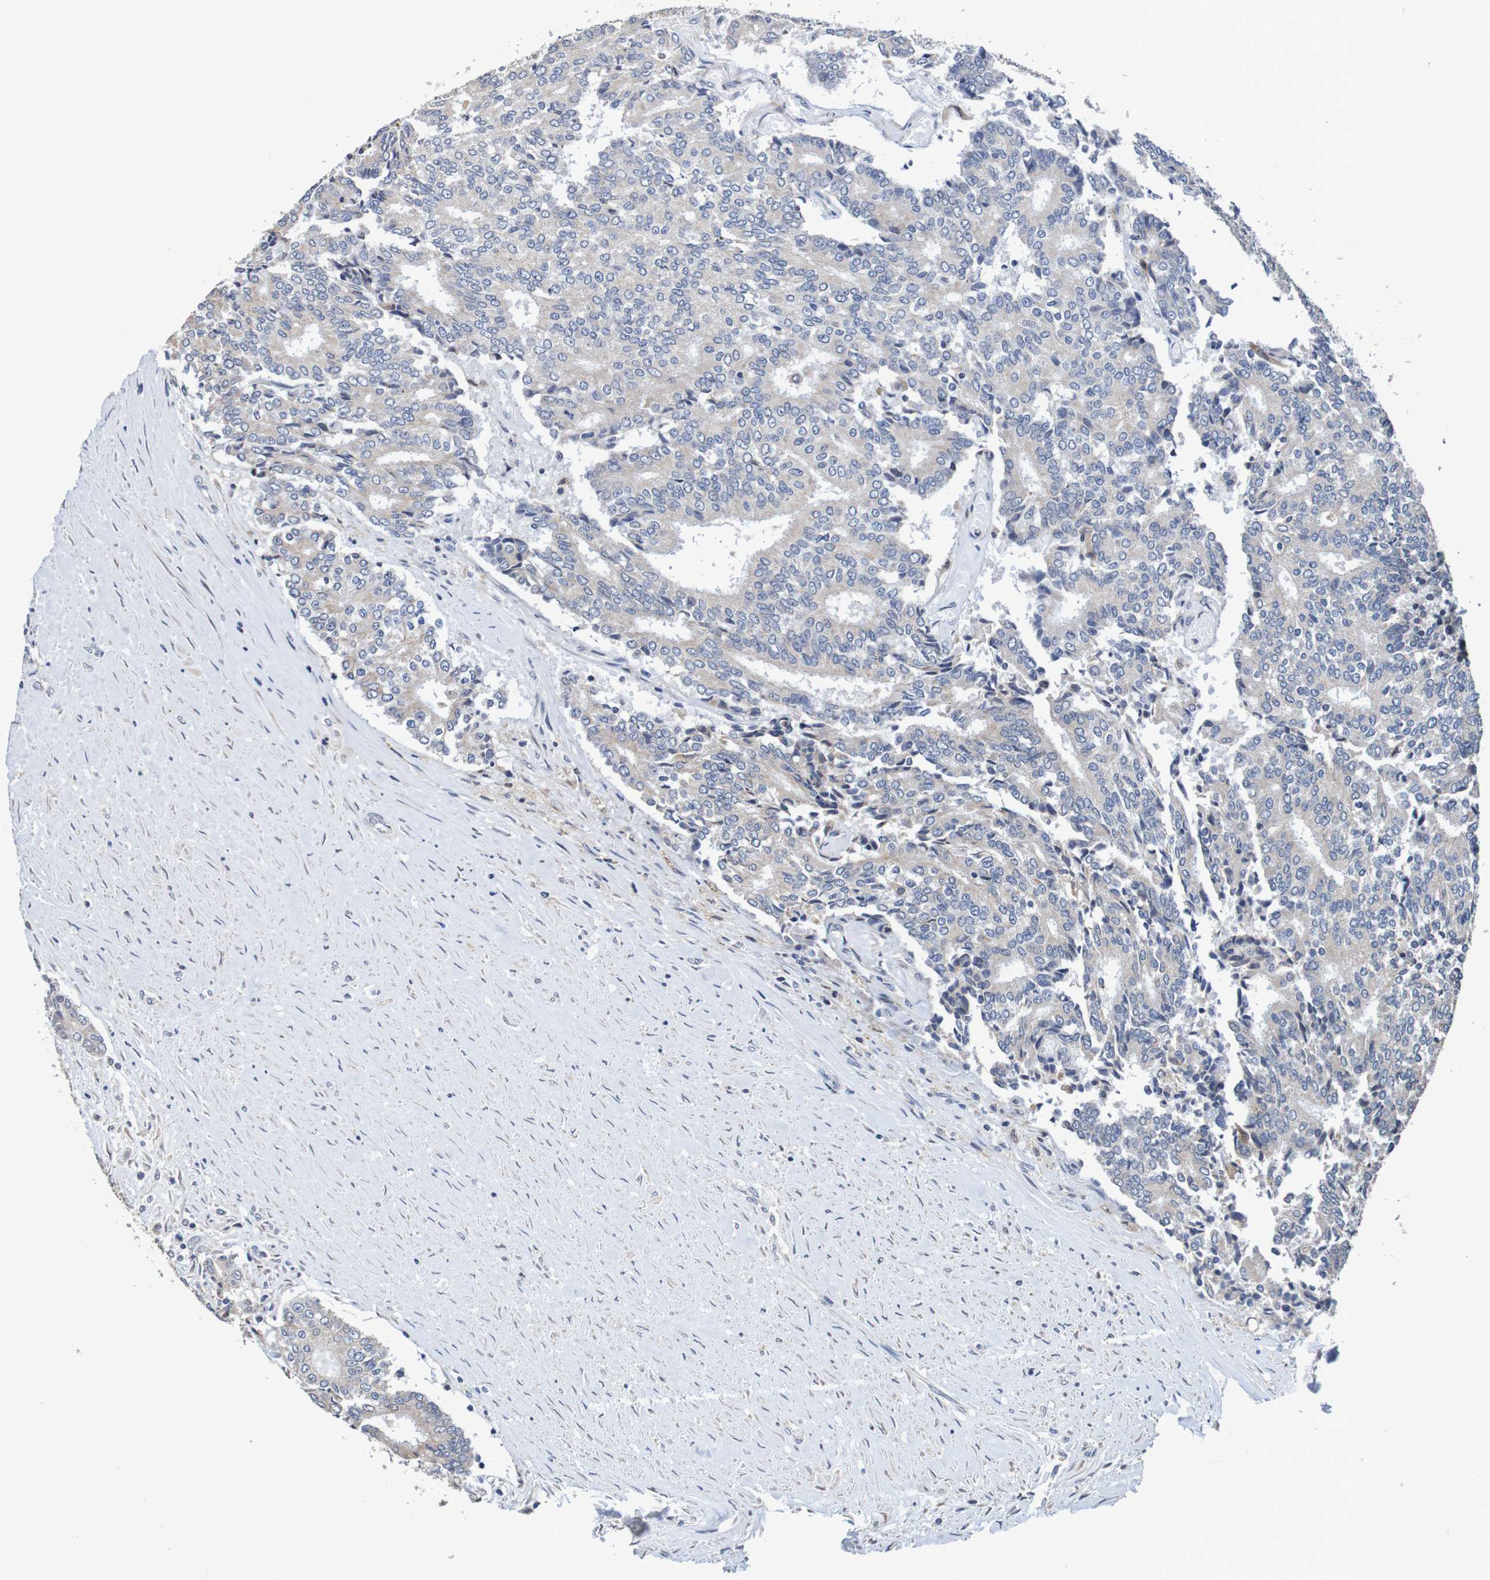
{"staining": {"intensity": "weak", "quantity": "25%-75%", "location": "cytoplasmic/membranous"}, "tissue": "prostate cancer", "cell_type": "Tumor cells", "image_type": "cancer", "snomed": [{"axis": "morphology", "description": "Normal tissue, NOS"}, {"axis": "morphology", "description": "Adenocarcinoma, High grade"}, {"axis": "topography", "description": "Prostate"}, {"axis": "topography", "description": "Seminal veicle"}], "caption": "The histopathology image demonstrates a brown stain indicating the presence of a protein in the cytoplasmic/membranous of tumor cells in prostate high-grade adenocarcinoma.", "gene": "FIBP", "patient": {"sex": "male", "age": 55}}